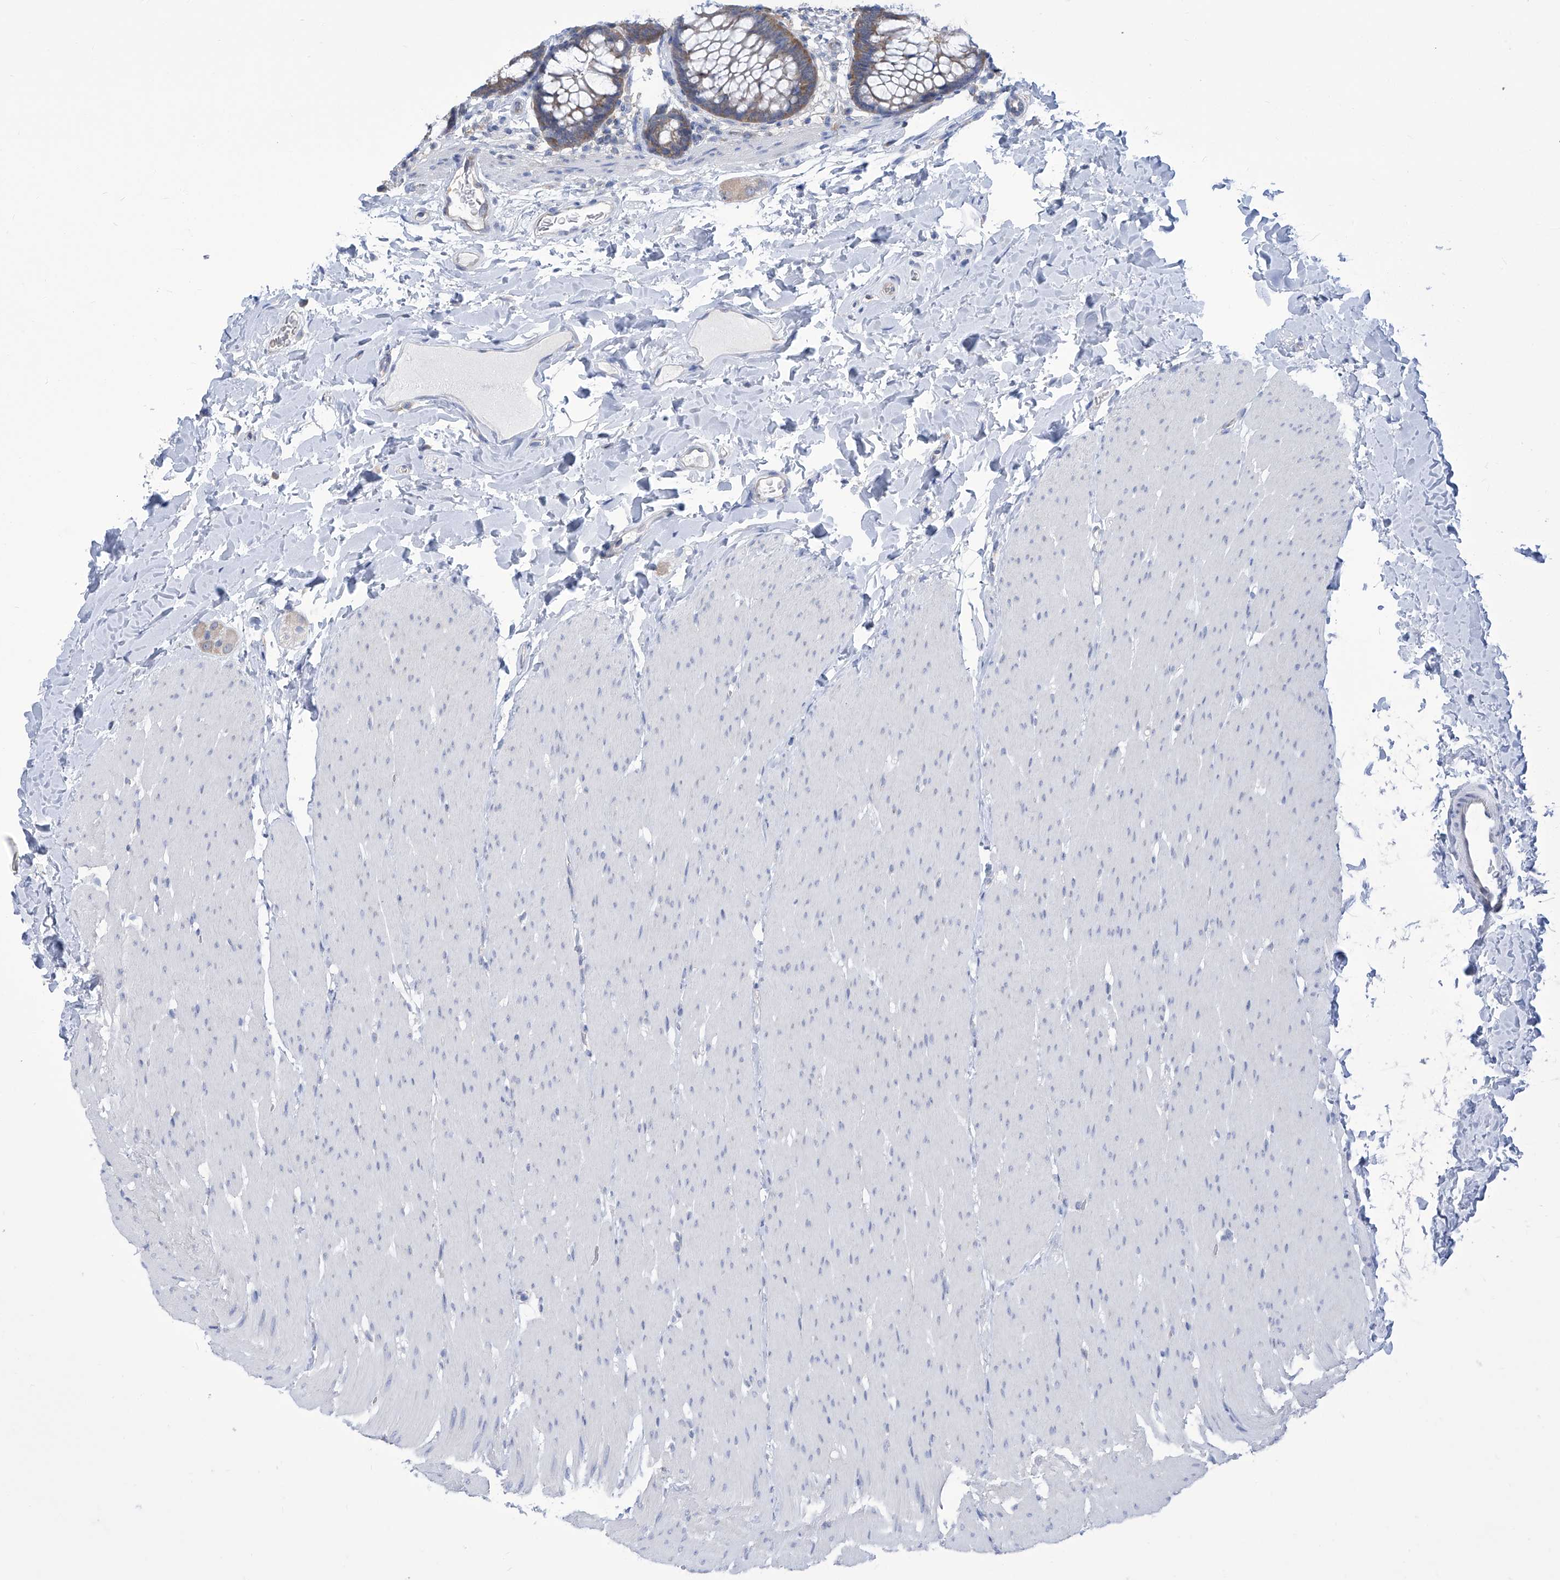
{"staining": {"intensity": "weak", "quantity": ">75%", "location": "cytoplasmic/membranous"}, "tissue": "colon", "cell_type": "Endothelial cells", "image_type": "normal", "snomed": [{"axis": "morphology", "description": "Normal tissue, NOS"}, {"axis": "topography", "description": "Colon"}], "caption": "Immunohistochemistry (IHC) (DAB (3,3'-diaminobenzidine)) staining of unremarkable human colon exhibits weak cytoplasmic/membranous protein expression in about >75% of endothelial cells.", "gene": "EIF3M", "patient": {"sex": "female", "age": 62}}